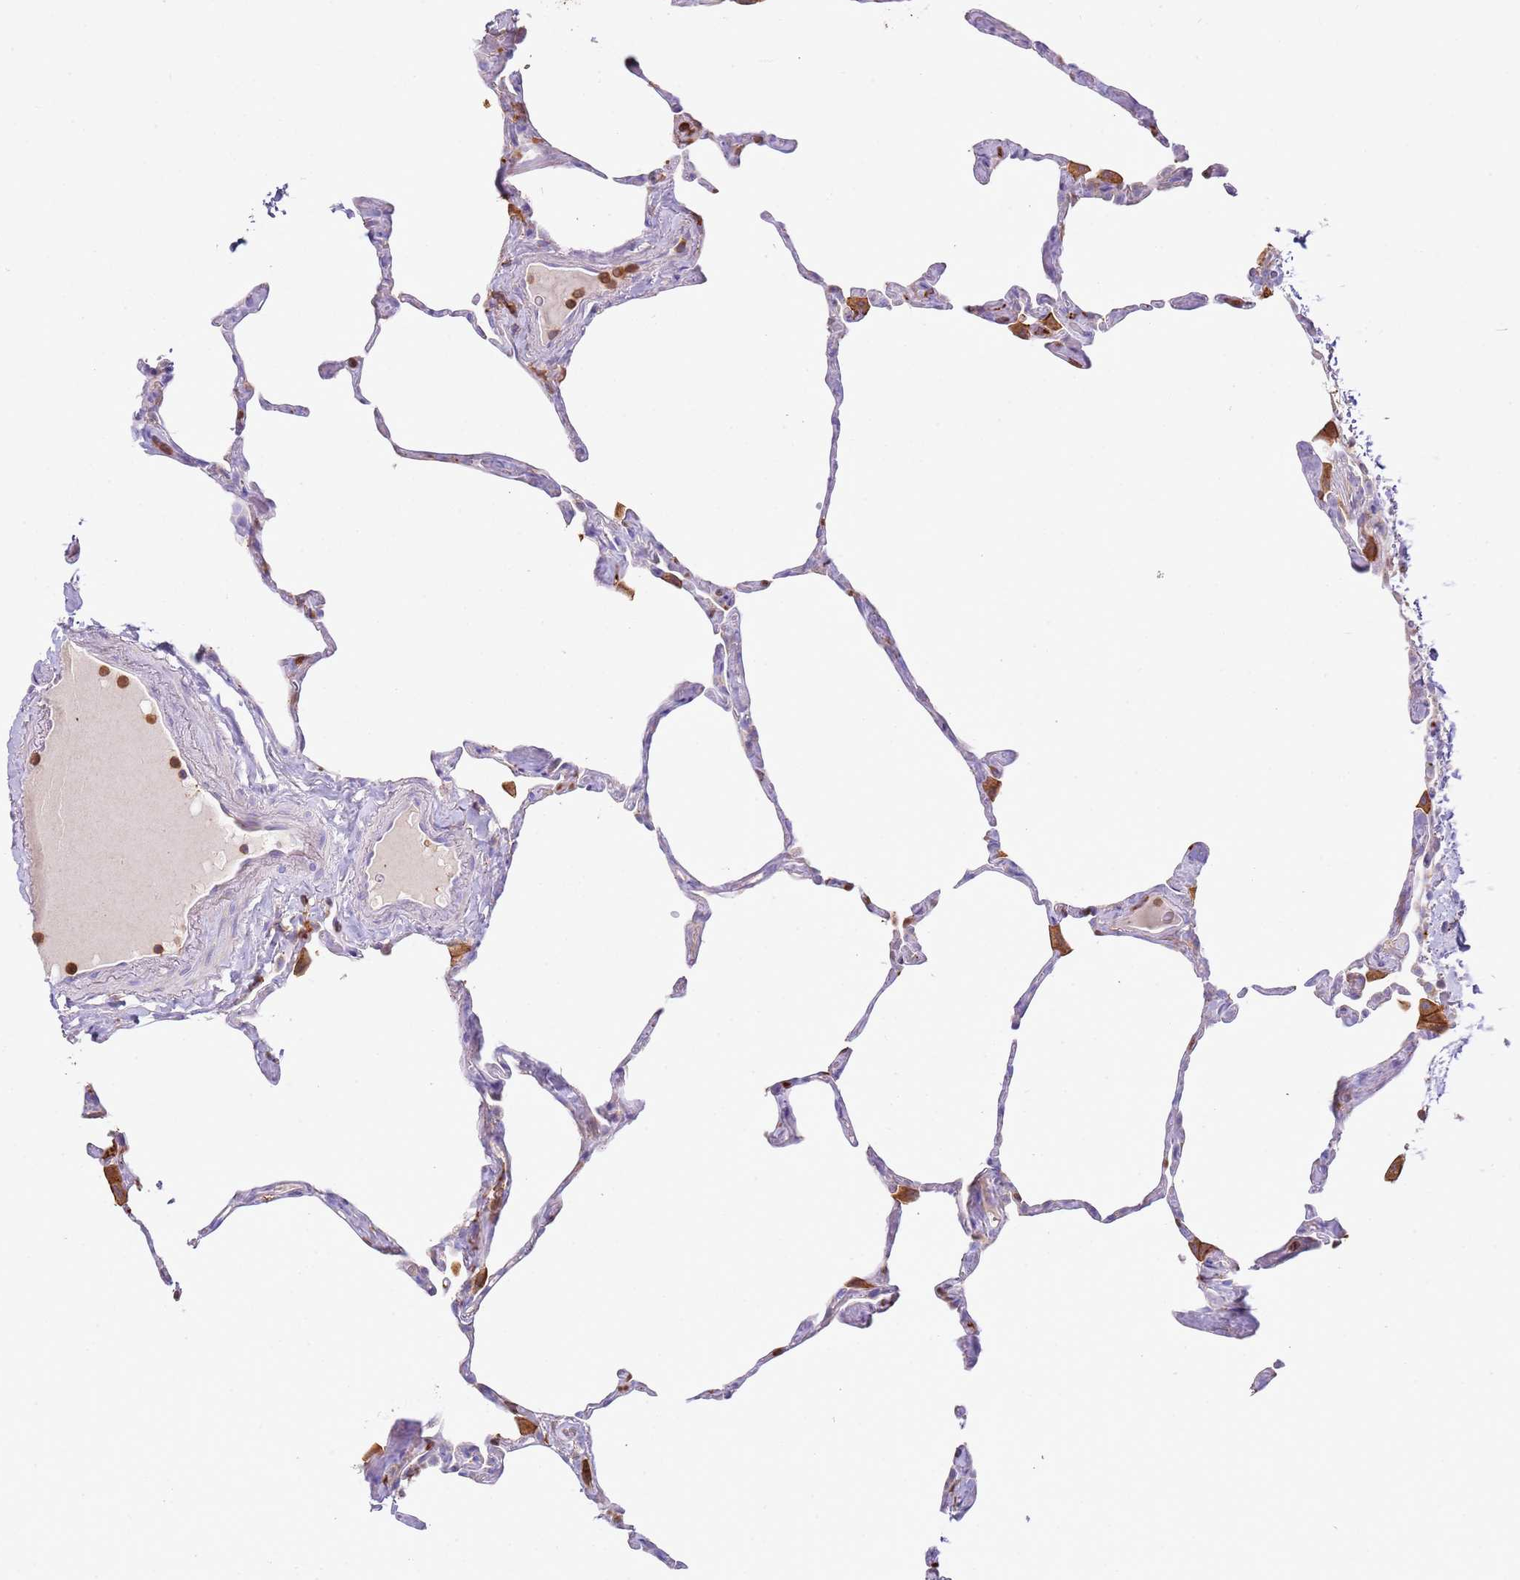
{"staining": {"intensity": "negative", "quantity": "none", "location": "none"}, "tissue": "lung", "cell_type": "Alveolar cells", "image_type": "normal", "snomed": [{"axis": "morphology", "description": "Normal tissue, NOS"}, {"axis": "topography", "description": "Lung"}], "caption": "This is an IHC photomicrograph of benign lung. There is no staining in alveolar cells.", "gene": "TTPAL", "patient": {"sex": "male", "age": 65}}